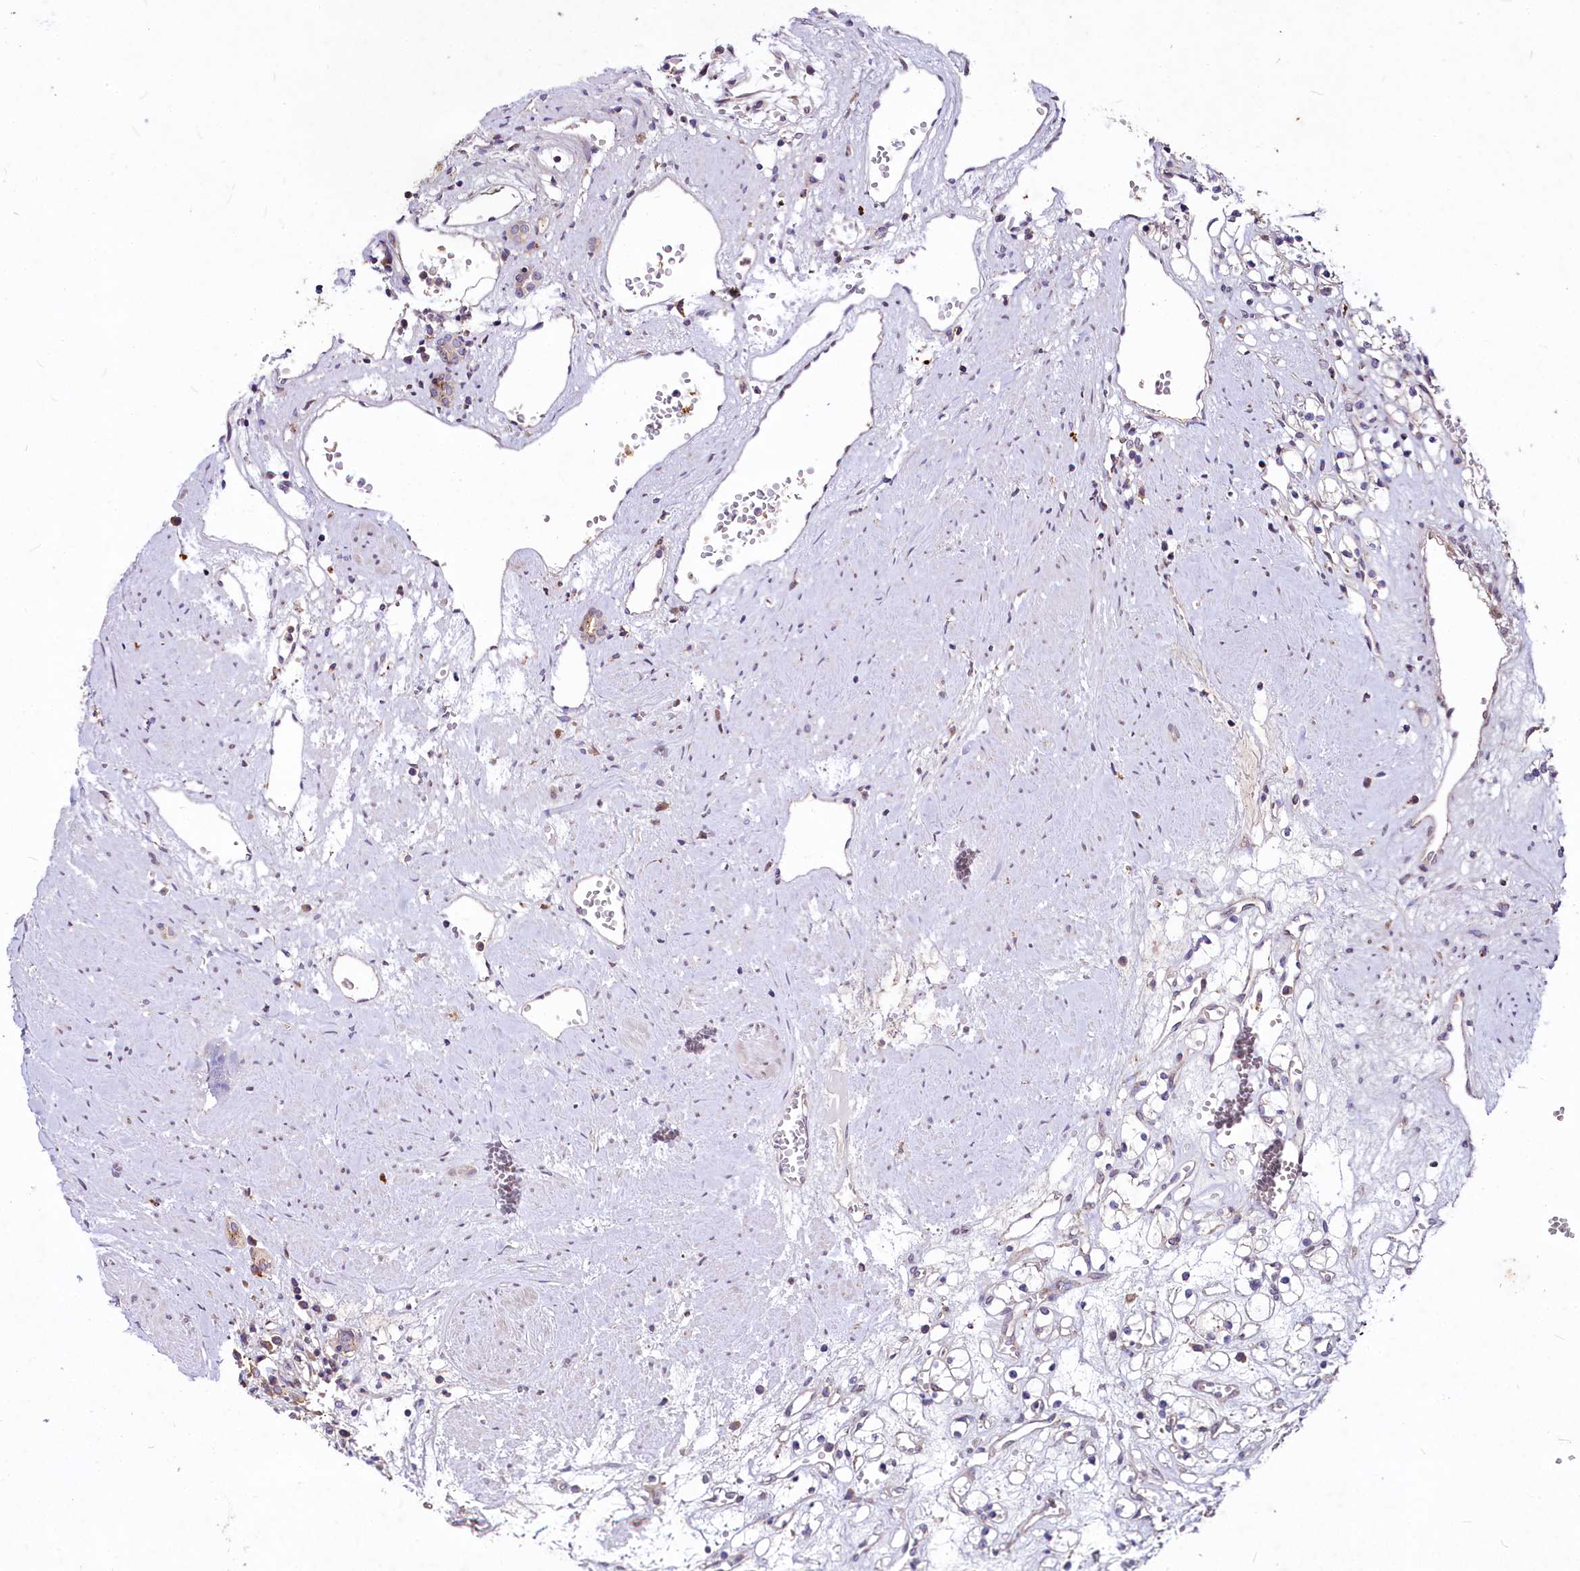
{"staining": {"intensity": "negative", "quantity": "none", "location": "none"}, "tissue": "renal cancer", "cell_type": "Tumor cells", "image_type": "cancer", "snomed": [{"axis": "morphology", "description": "Adenocarcinoma, NOS"}, {"axis": "topography", "description": "Kidney"}], "caption": "This is a photomicrograph of IHC staining of renal adenocarcinoma, which shows no positivity in tumor cells.", "gene": "C11orf86", "patient": {"sex": "female", "age": 59}}